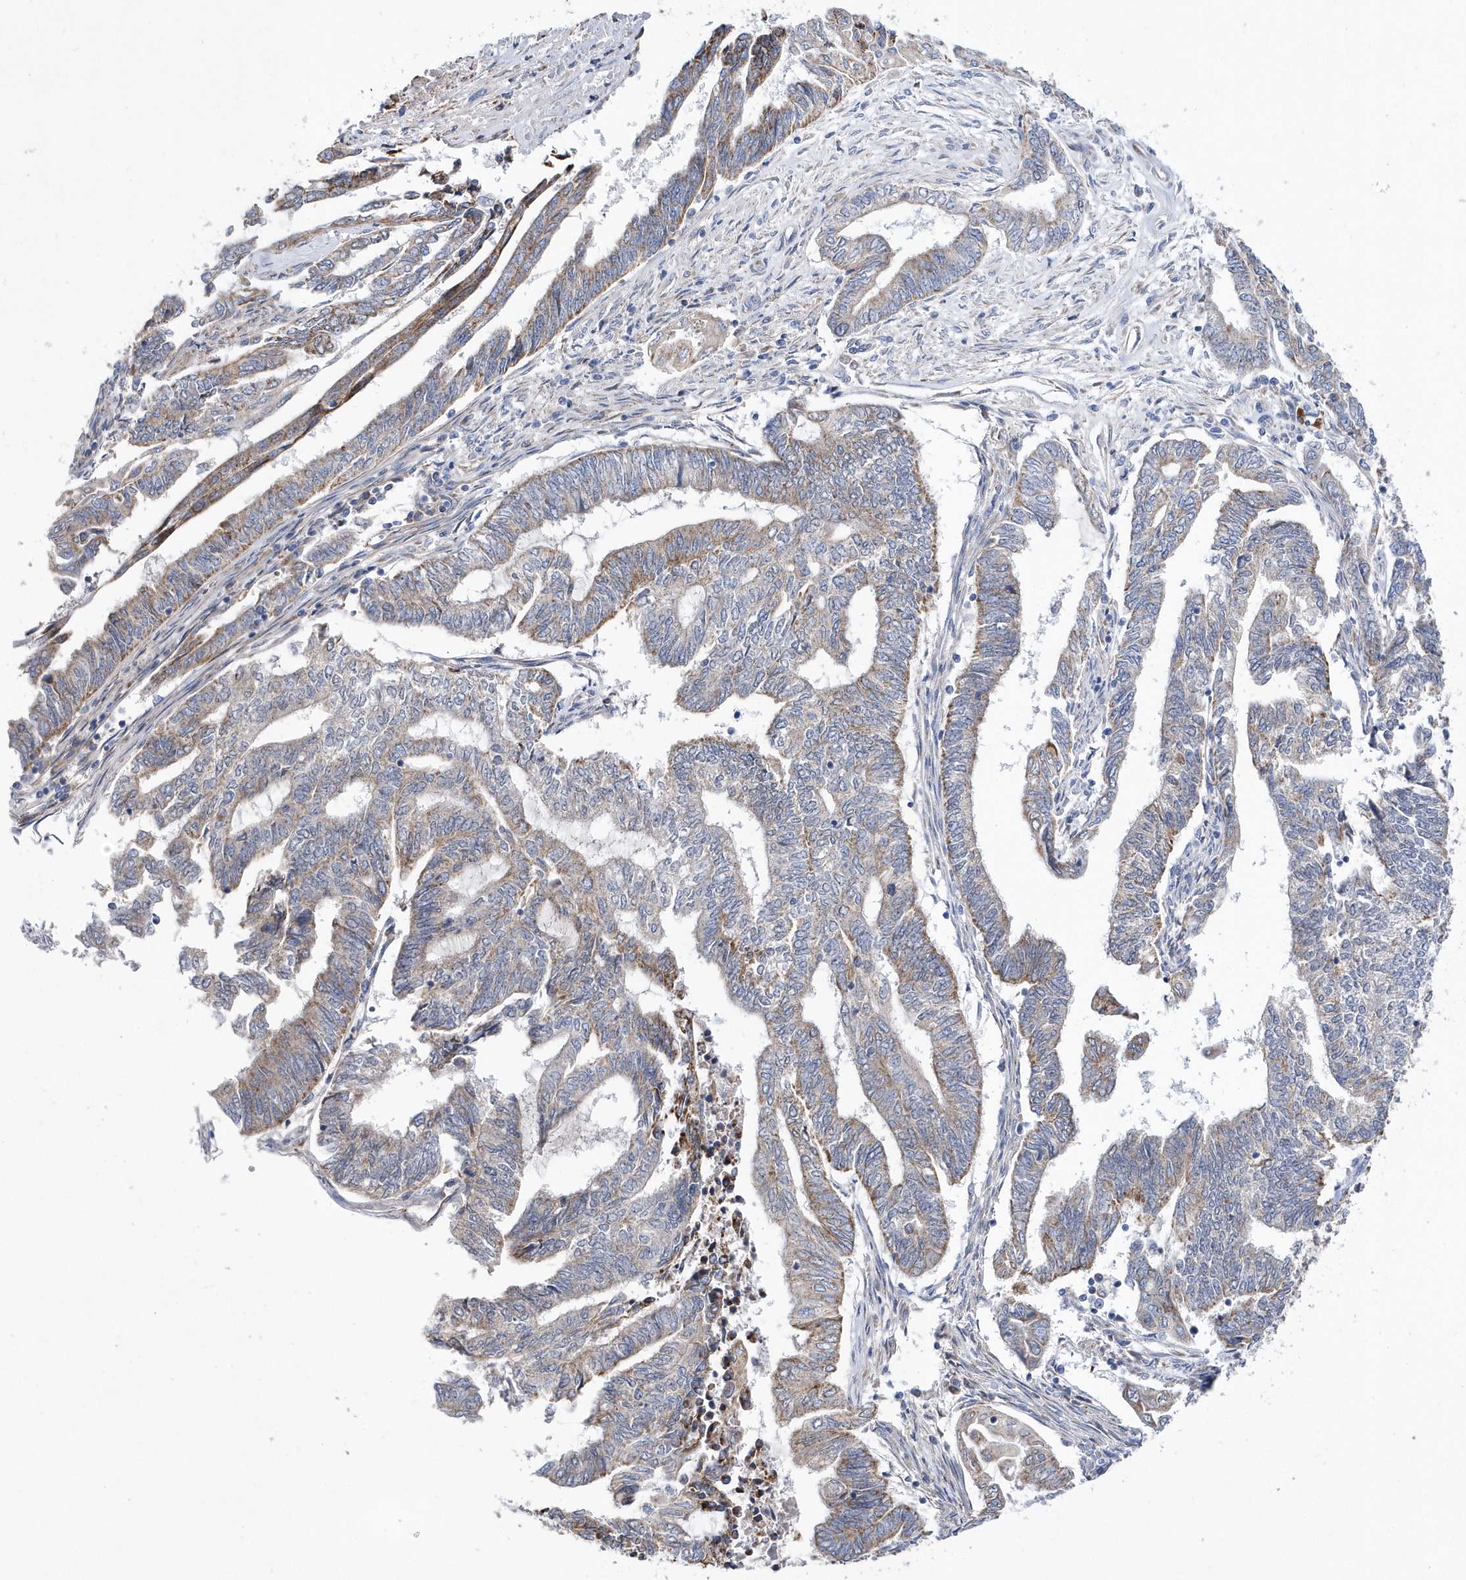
{"staining": {"intensity": "weak", "quantity": "25%-75%", "location": "cytoplasmic/membranous"}, "tissue": "endometrial cancer", "cell_type": "Tumor cells", "image_type": "cancer", "snomed": [{"axis": "morphology", "description": "Adenocarcinoma, NOS"}, {"axis": "topography", "description": "Uterus"}, {"axis": "topography", "description": "Endometrium"}], "caption": "This is a photomicrograph of immunohistochemistry (IHC) staining of adenocarcinoma (endometrial), which shows weak expression in the cytoplasmic/membranous of tumor cells.", "gene": "SPATA5", "patient": {"sex": "female", "age": 70}}